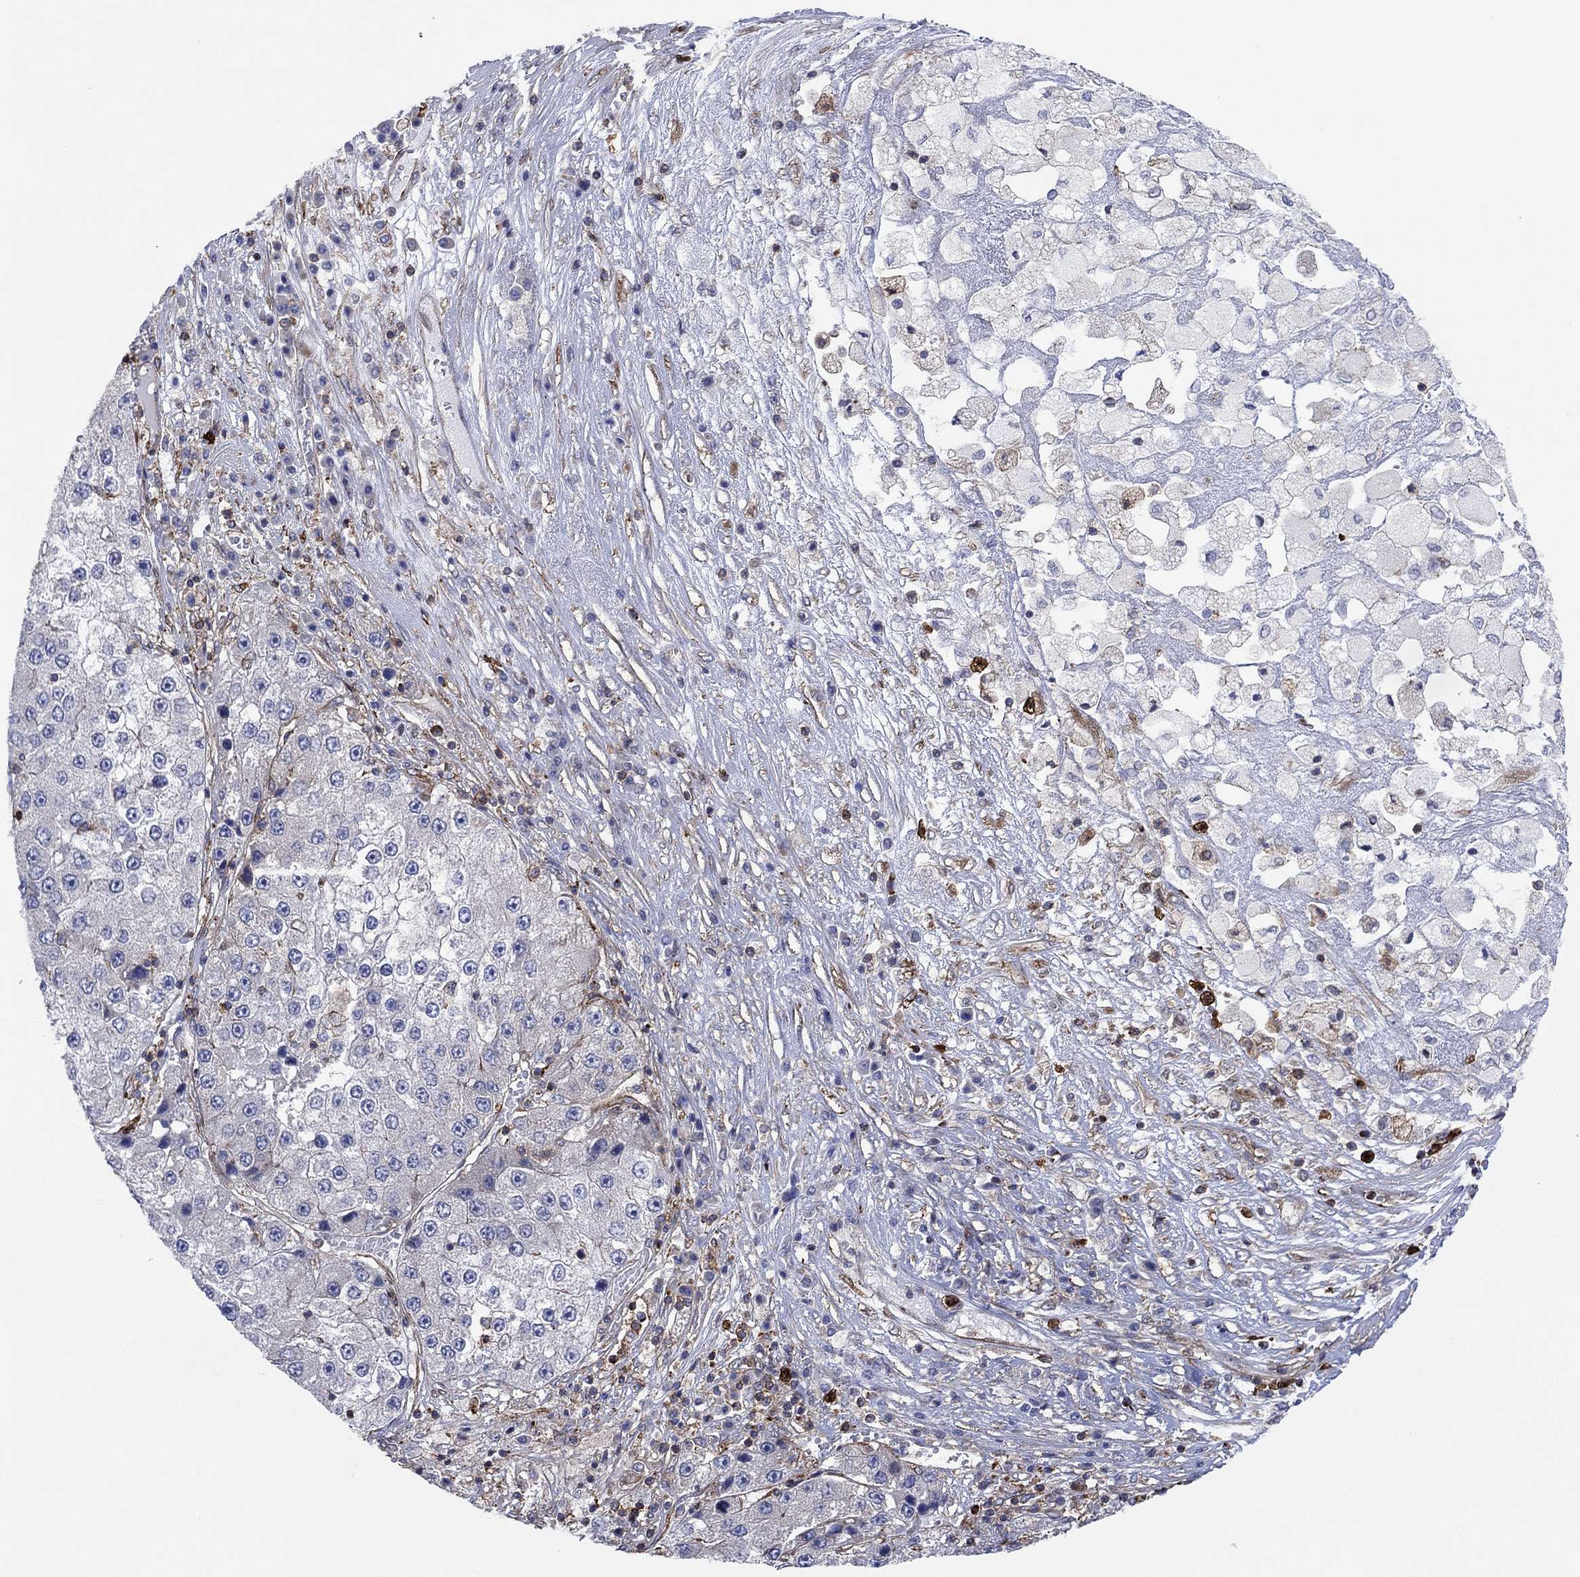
{"staining": {"intensity": "strong", "quantity": "<25%", "location": "cytoplasmic/membranous"}, "tissue": "liver cancer", "cell_type": "Tumor cells", "image_type": "cancer", "snomed": [{"axis": "morphology", "description": "Carcinoma, Hepatocellular, NOS"}, {"axis": "topography", "description": "Liver"}], "caption": "Immunohistochemical staining of human hepatocellular carcinoma (liver) shows medium levels of strong cytoplasmic/membranous positivity in about <25% of tumor cells. Nuclei are stained in blue.", "gene": "PAG1", "patient": {"sex": "female", "age": 73}}